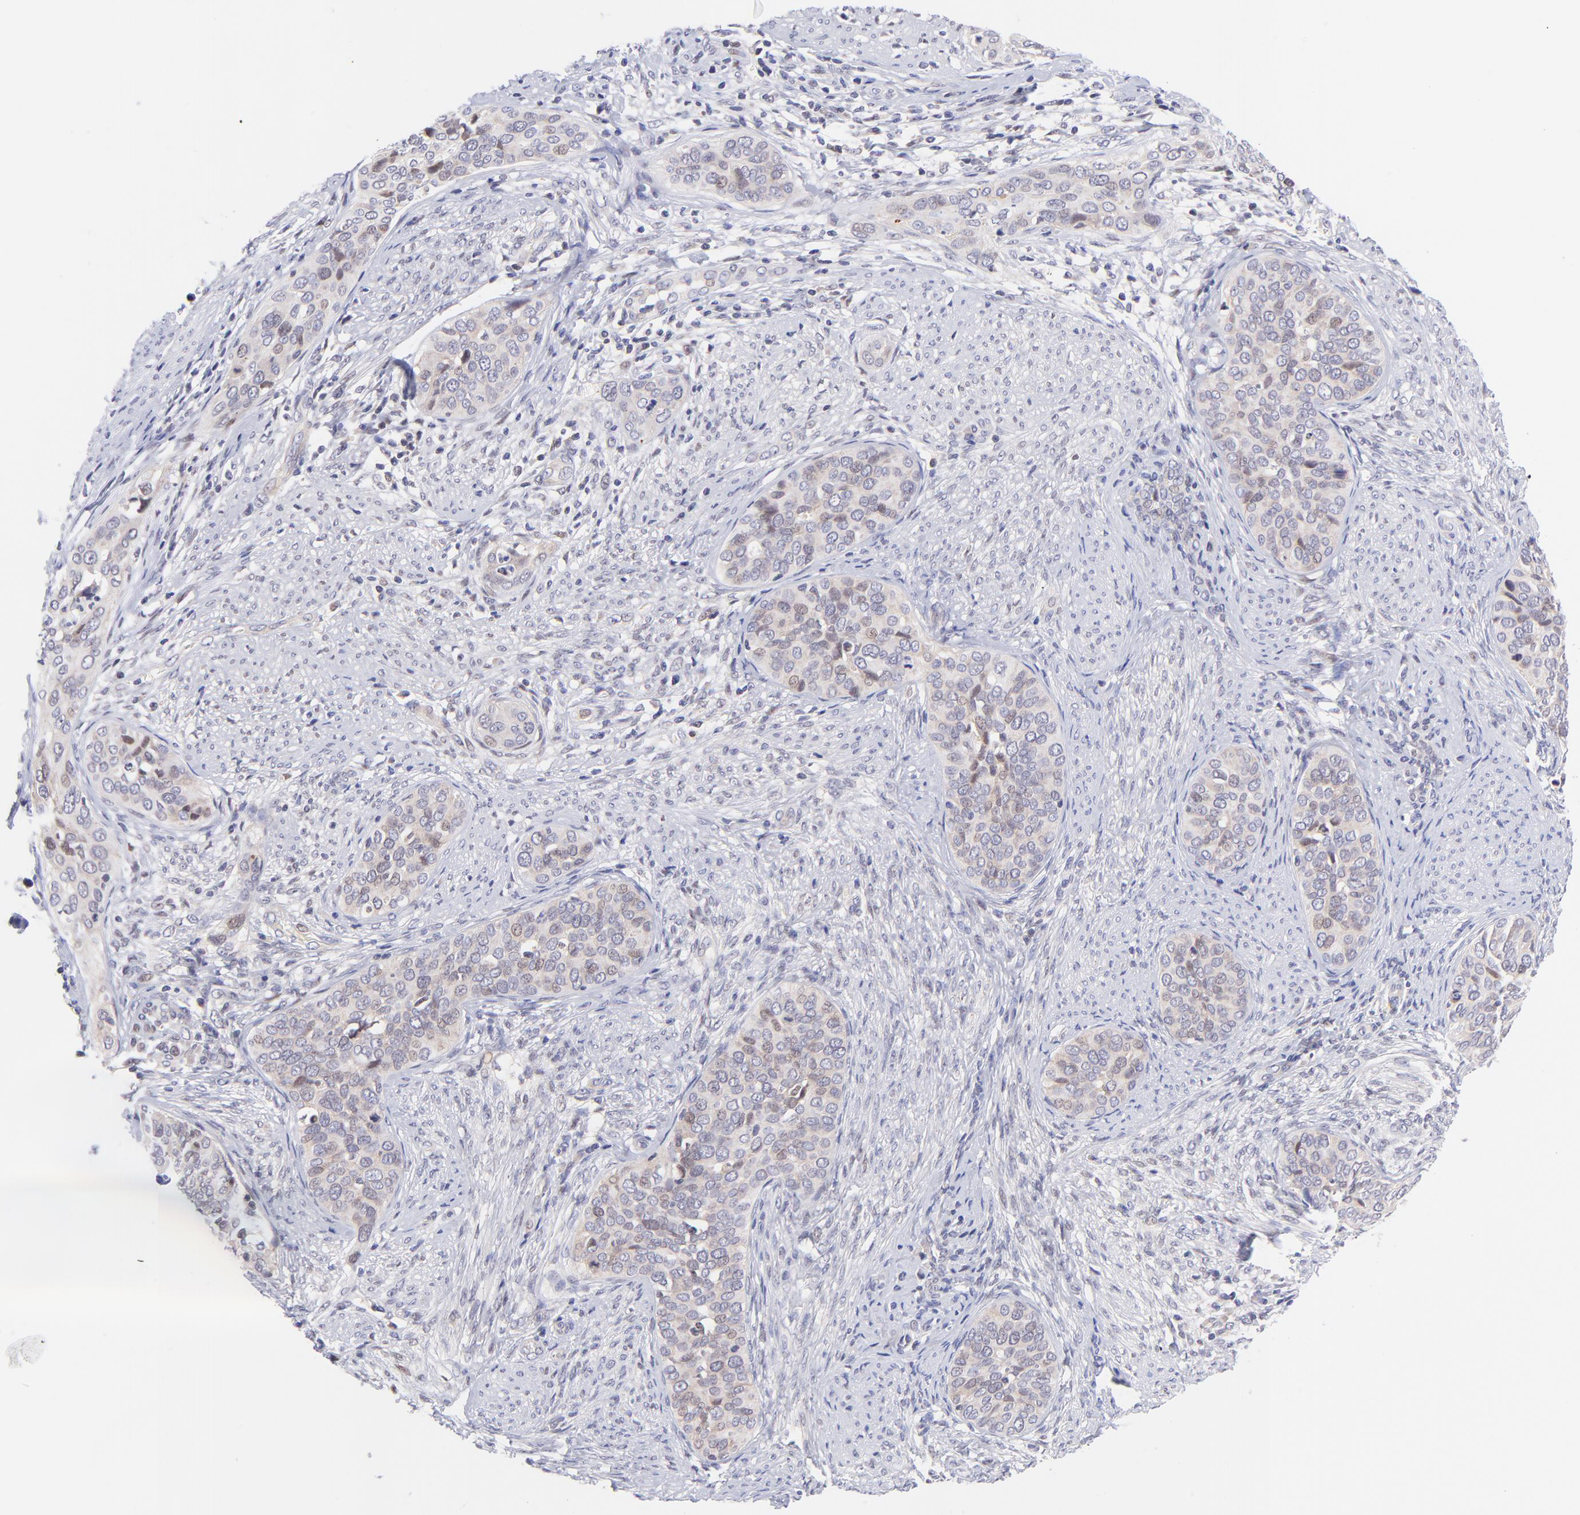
{"staining": {"intensity": "weak", "quantity": "<25%", "location": "nuclear"}, "tissue": "cervical cancer", "cell_type": "Tumor cells", "image_type": "cancer", "snomed": [{"axis": "morphology", "description": "Squamous cell carcinoma, NOS"}, {"axis": "topography", "description": "Cervix"}], "caption": "Immunohistochemistry histopathology image of neoplastic tissue: squamous cell carcinoma (cervical) stained with DAB reveals no significant protein expression in tumor cells.", "gene": "PBDC1", "patient": {"sex": "female", "age": 31}}